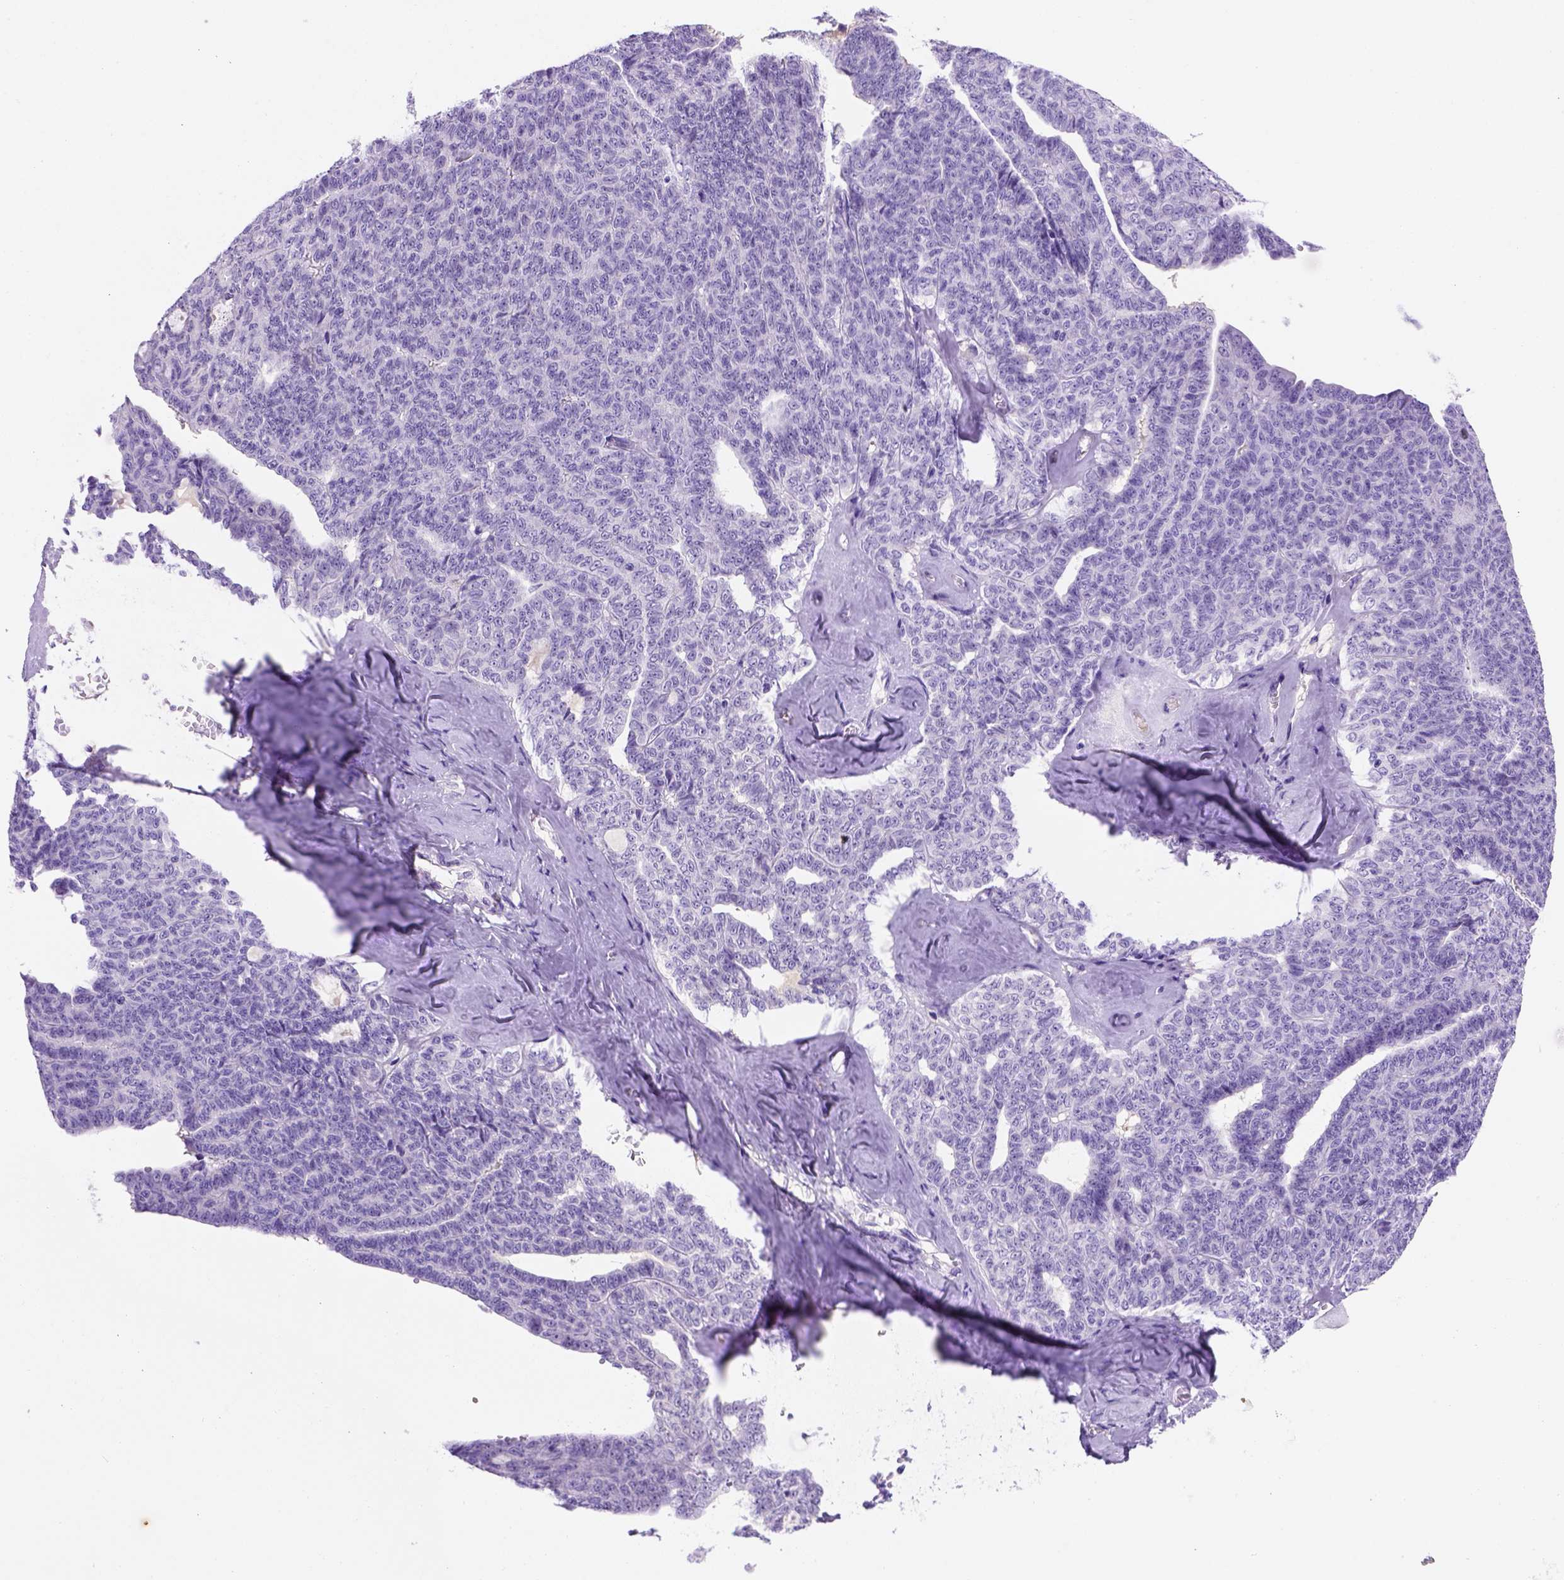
{"staining": {"intensity": "negative", "quantity": "none", "location": "none"}, "tissue": "ovarian cancer", "cell_type": "Tumor cells", "image_type": "cancer", "snomed": [{"axis": "morphology", "description": "Cystadenocarcinoma, serous, NOS"}, {"axis": "topography", "description": "Ovary"}], "caption": "Tumor cells are negative for brown protein staining in ovarian cancer.", "gene": "FAM81B", "patient": {"sex": "female", "age": 71}}